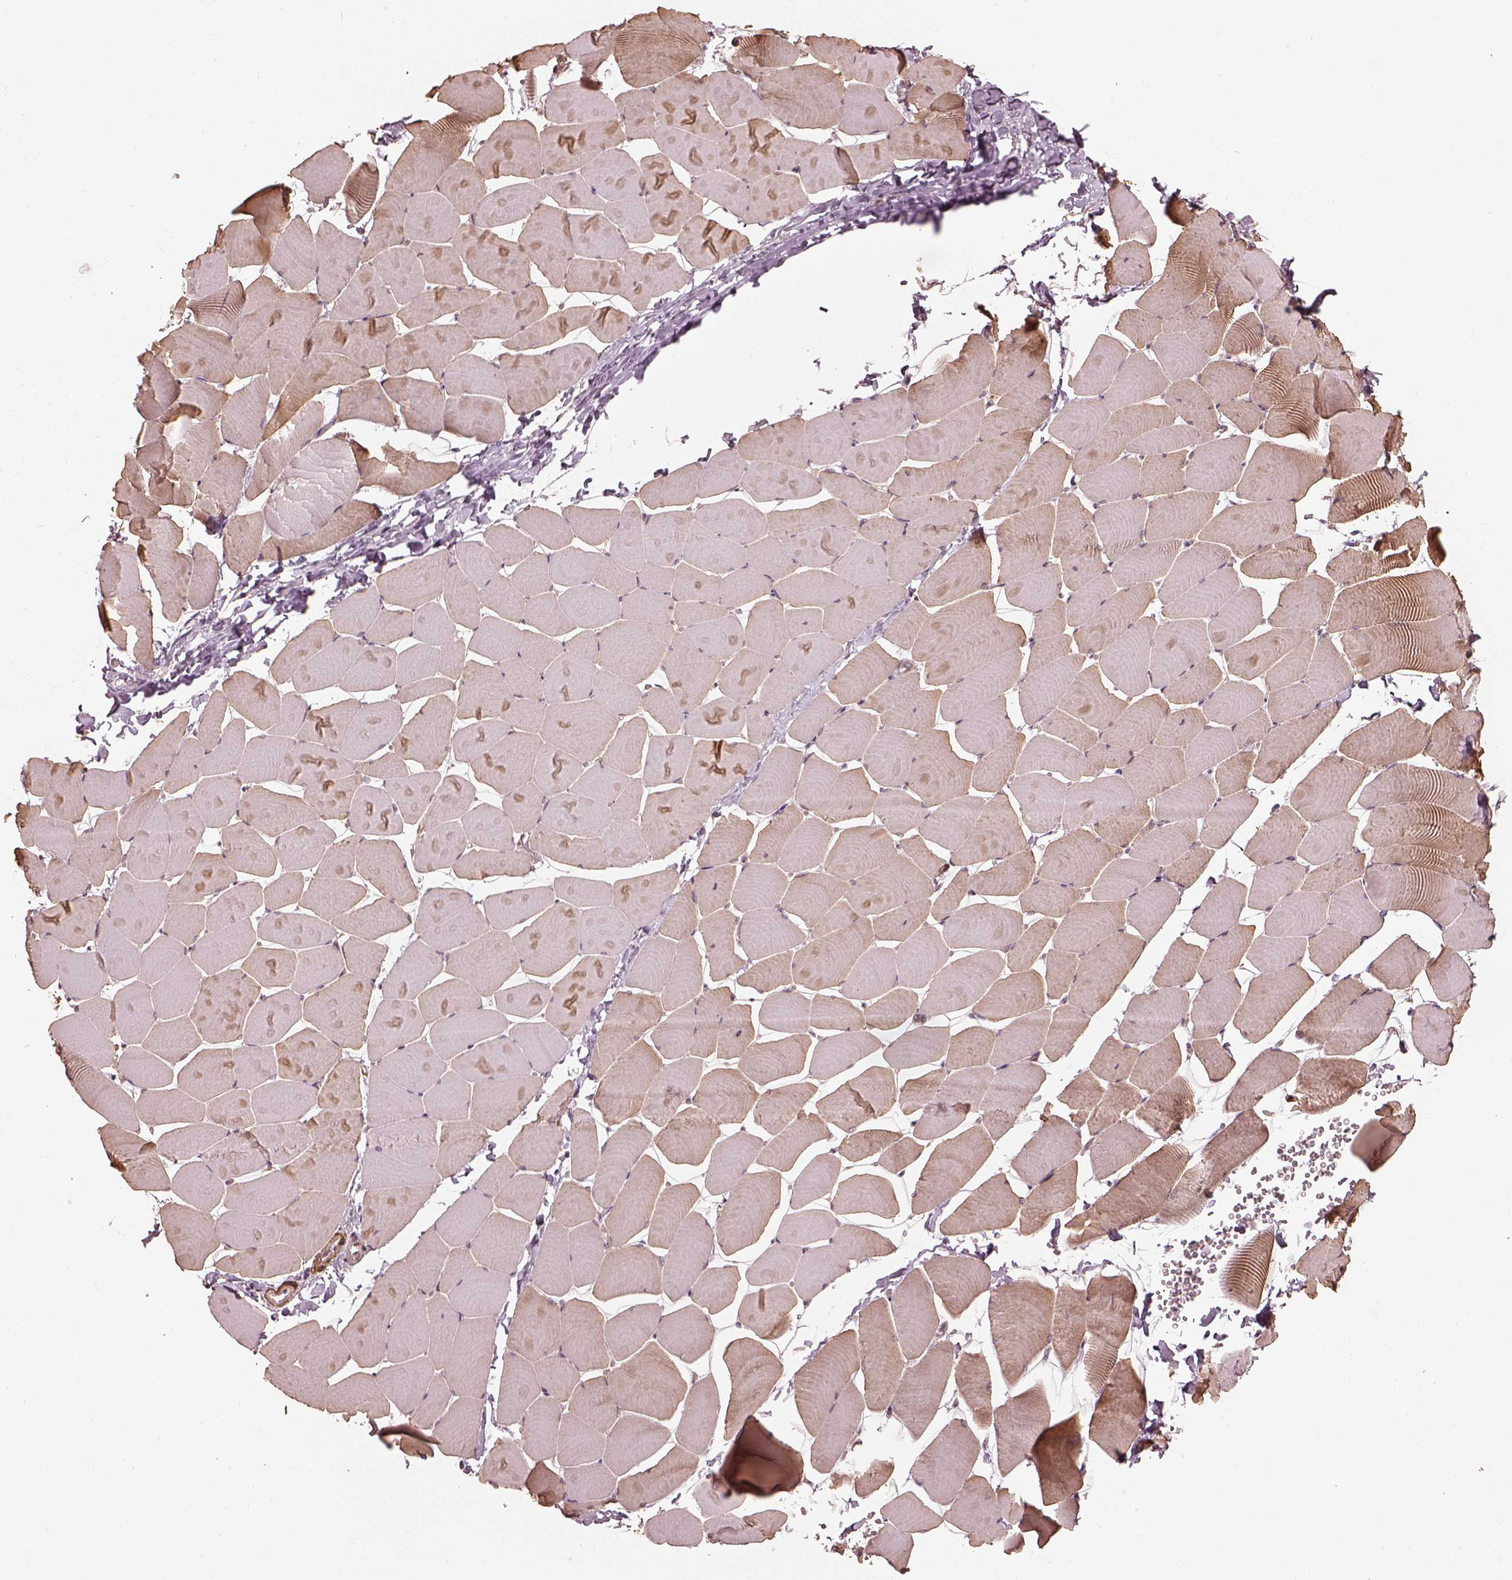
{"staining": {"intensity": "strong", "quantity": "<25%", "location": "cytoplasmic/membranous"}, "tissue": "skeletal muscle", "cell_type": "Myocytes", "image_type": "normal", "snomed": [{"axis": "morphology", "description": "Normal tissue, NOS"}, {"axis": "topography", "description": "Skeletal muscle"}], "caption": "IHC image of benign skeletal muscle stained for a protein (brown), which demonstrates medium levels of strong cytoplasmic/membranous expression in approximately <25% of myocytes.", "gene": "METTL4", "patient": {"sex": "male", "age": 25}}